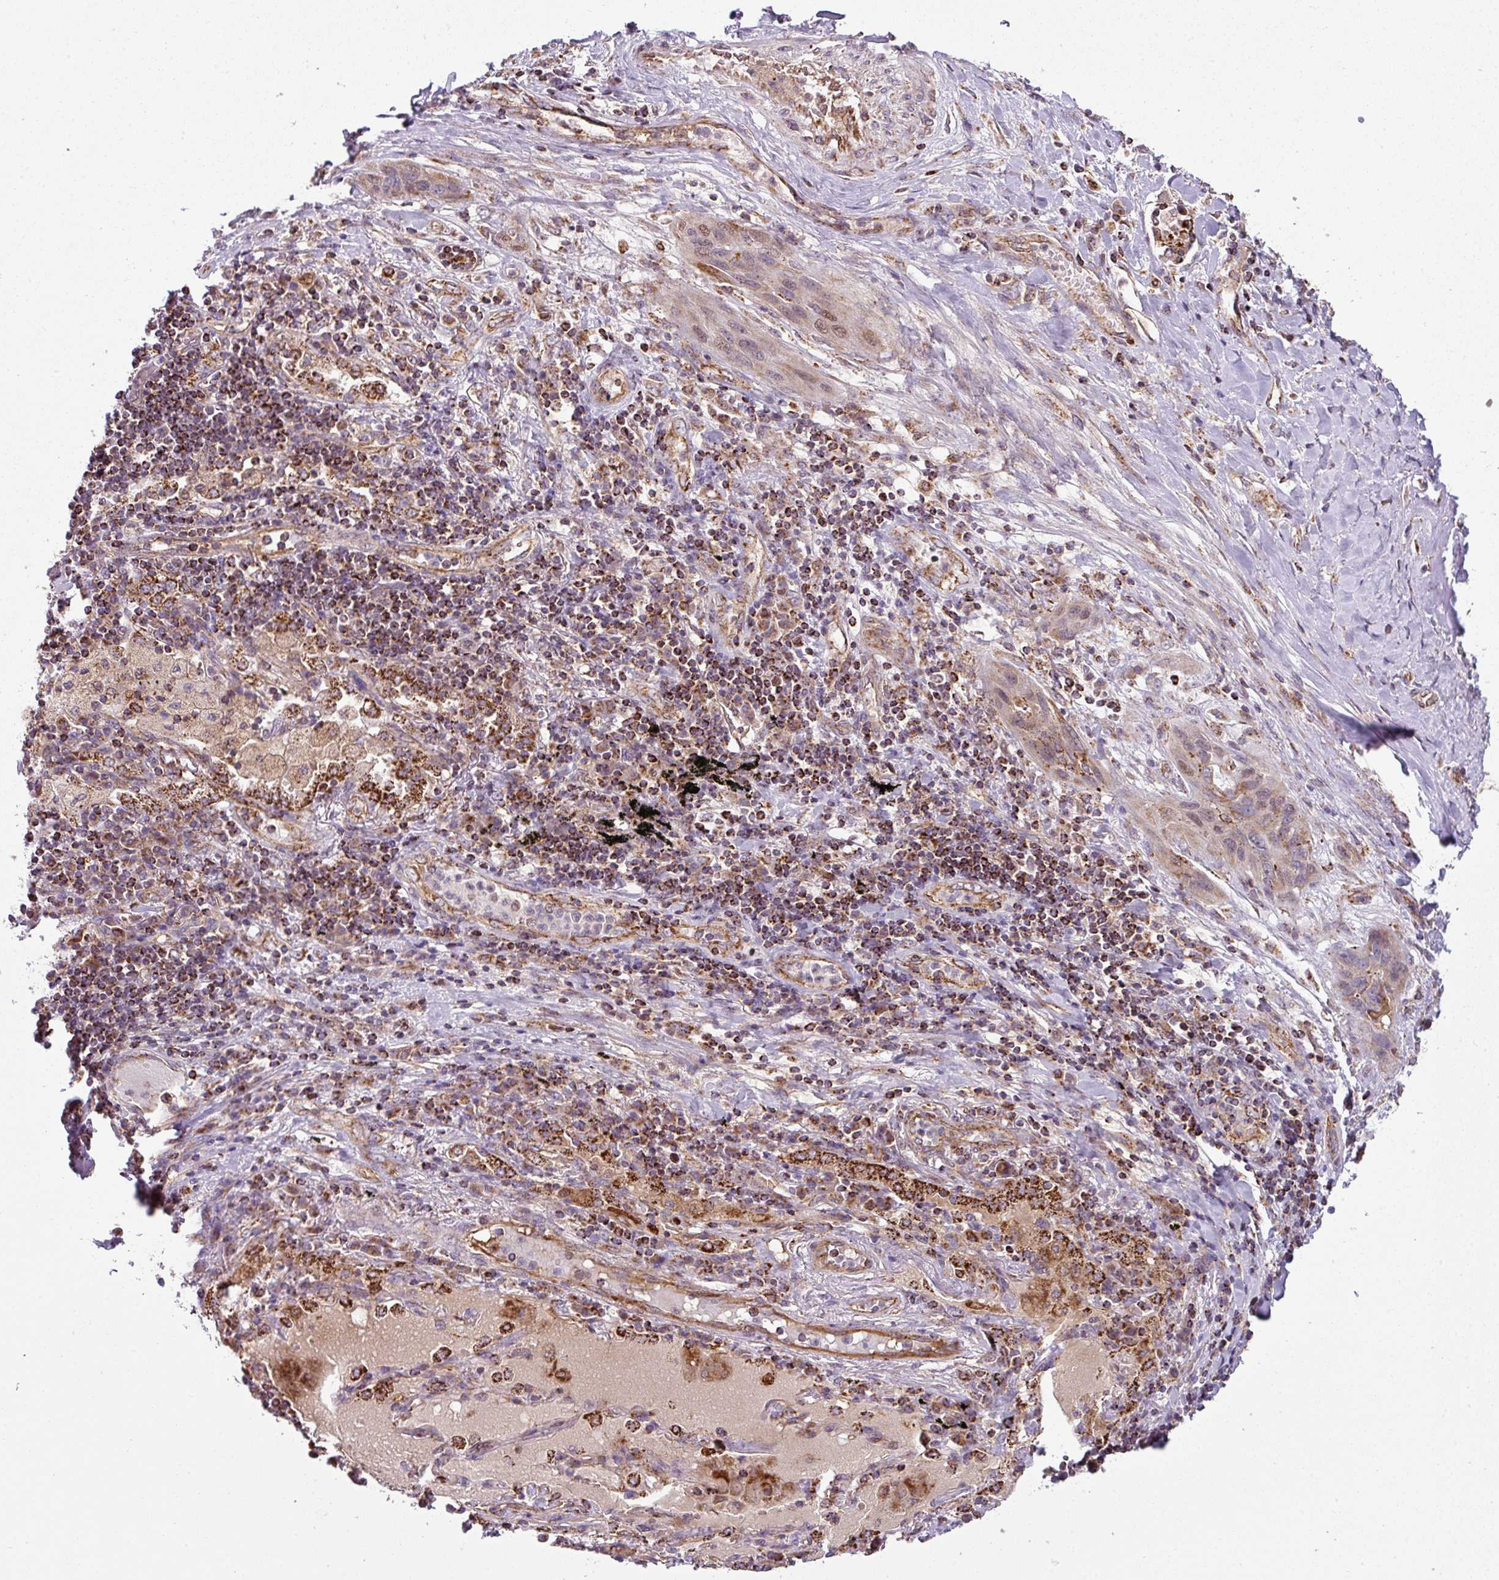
{"staining": {"intensity": "weak", "quantity": ">75%", "location": "cytoplasmic/membranous,nuclear"}, "tissue": "lung cancer", "cell_type": "Tumor cells", "image_type": "cancer", "snomed": [{"axis": "morphology", "description": "Squamous cell carcinoma, NOS"}, {"axis": "topography", "description": "Lung"}], "caption": "About >75% of tumor cells in human squamous cell carcinoma (lung) display weak cytoplasmic/membranous and nuclear protein expression as visualized by brown immunohistochemical staining.", "gene": "PRELID3B", "patient": {"sex": "female", "age": 70}}